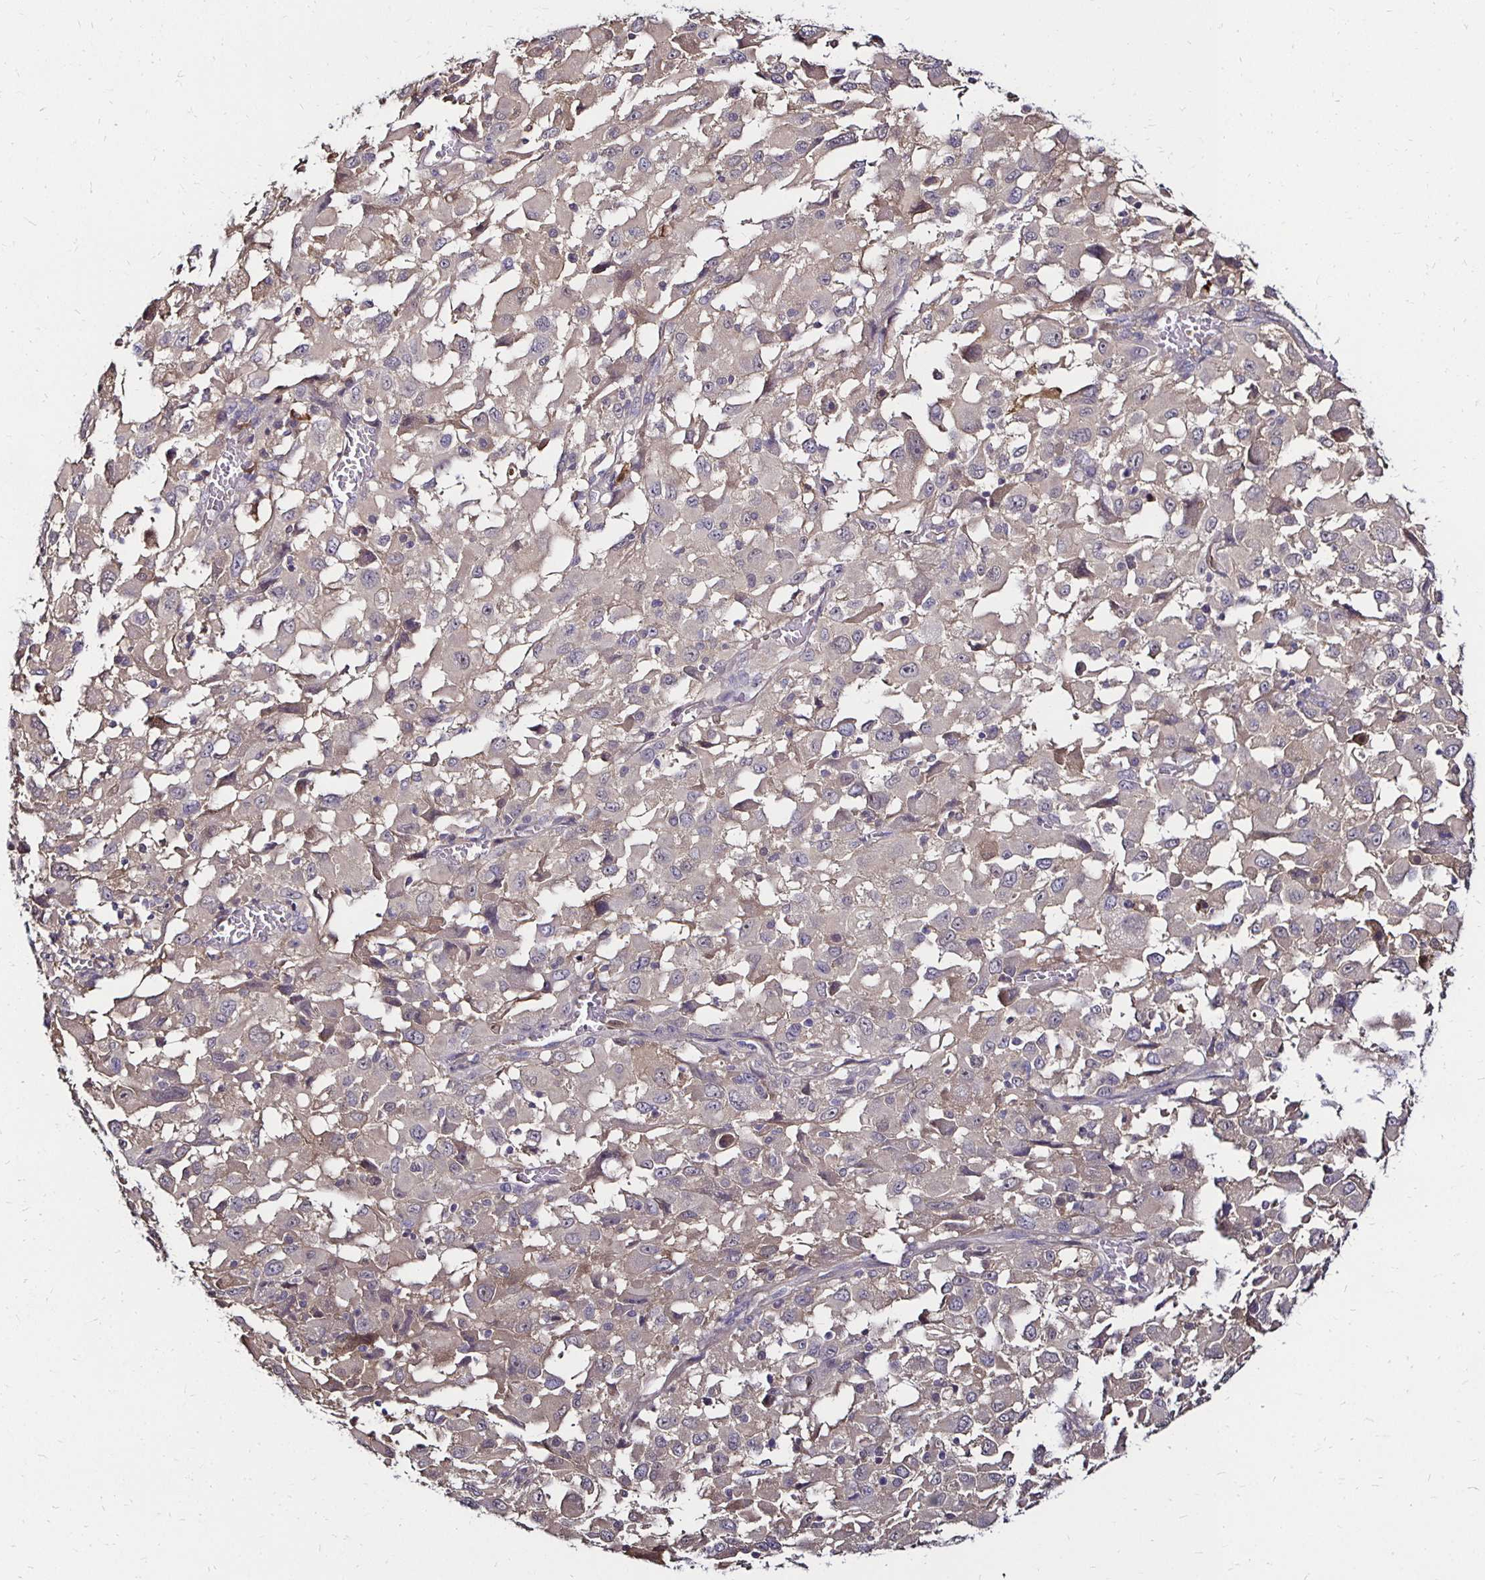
{"staining": {"intensity": "negative", "quantity": "none", "location": "none"}, "tissue": "melanoma", "cell_type": "Tumor cells", "image_type": "cancer", "snomed": [{"axis": "morphology", "description": "Malignant melanoma, Metastatic site"}, {"axis": "topography", "description": "Soft tissue"}], "caption": "Immunohistochemical staining of melanoma displays no significant staining in tumor cells. (Brightfield microscopy of DAB IHC at high magnification).", "gene": "TXN", "patient": {"sex": "male", "age": 50}}